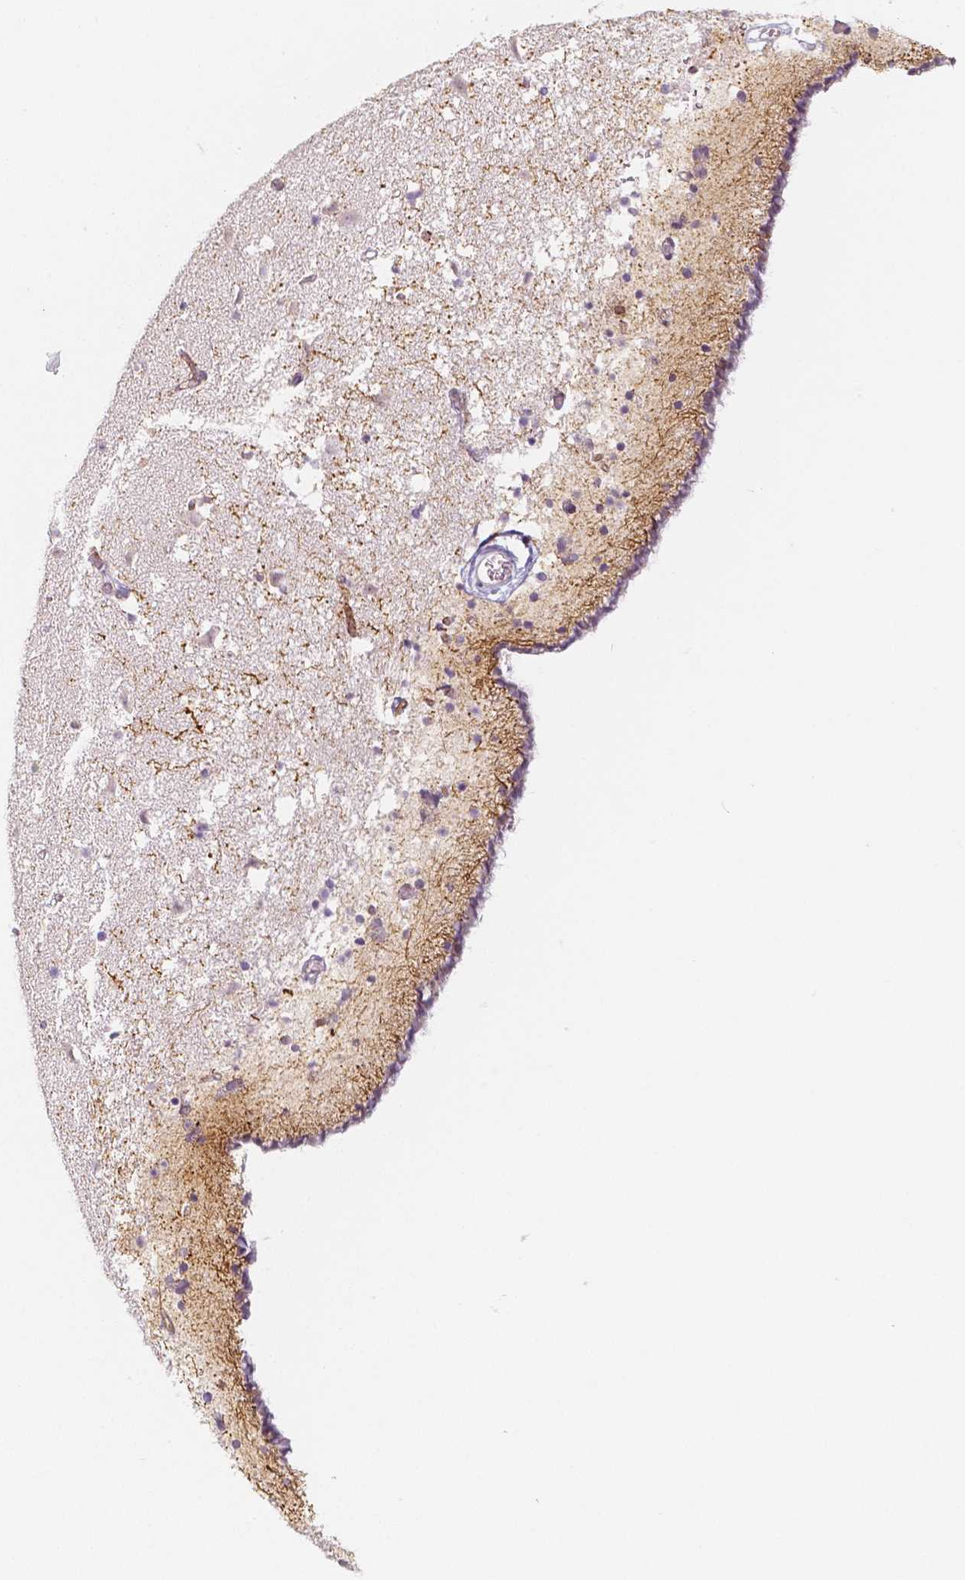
{"staining": {"intensity": "negative", "quantity": "none", "location": "none"}, "tissue": "caudate", "cell_type": "Glial cells", "image_type": "normal", "snomed": [{"axis": "morphology", "description": "Normal tissue, NOS"}, {"axis": "topography", "description": "Lateral ventricle wall"}], "caption": "The micrograph displays no significant positivity in glial cells of caudate. The staining is performed using DAB (3,3'-diaminobenzidine) brown chromogen with nuclei counter-stained in using hematoxylin.", "gene": "KDM5B", "patient": {"sex": "female", "age": 42}}